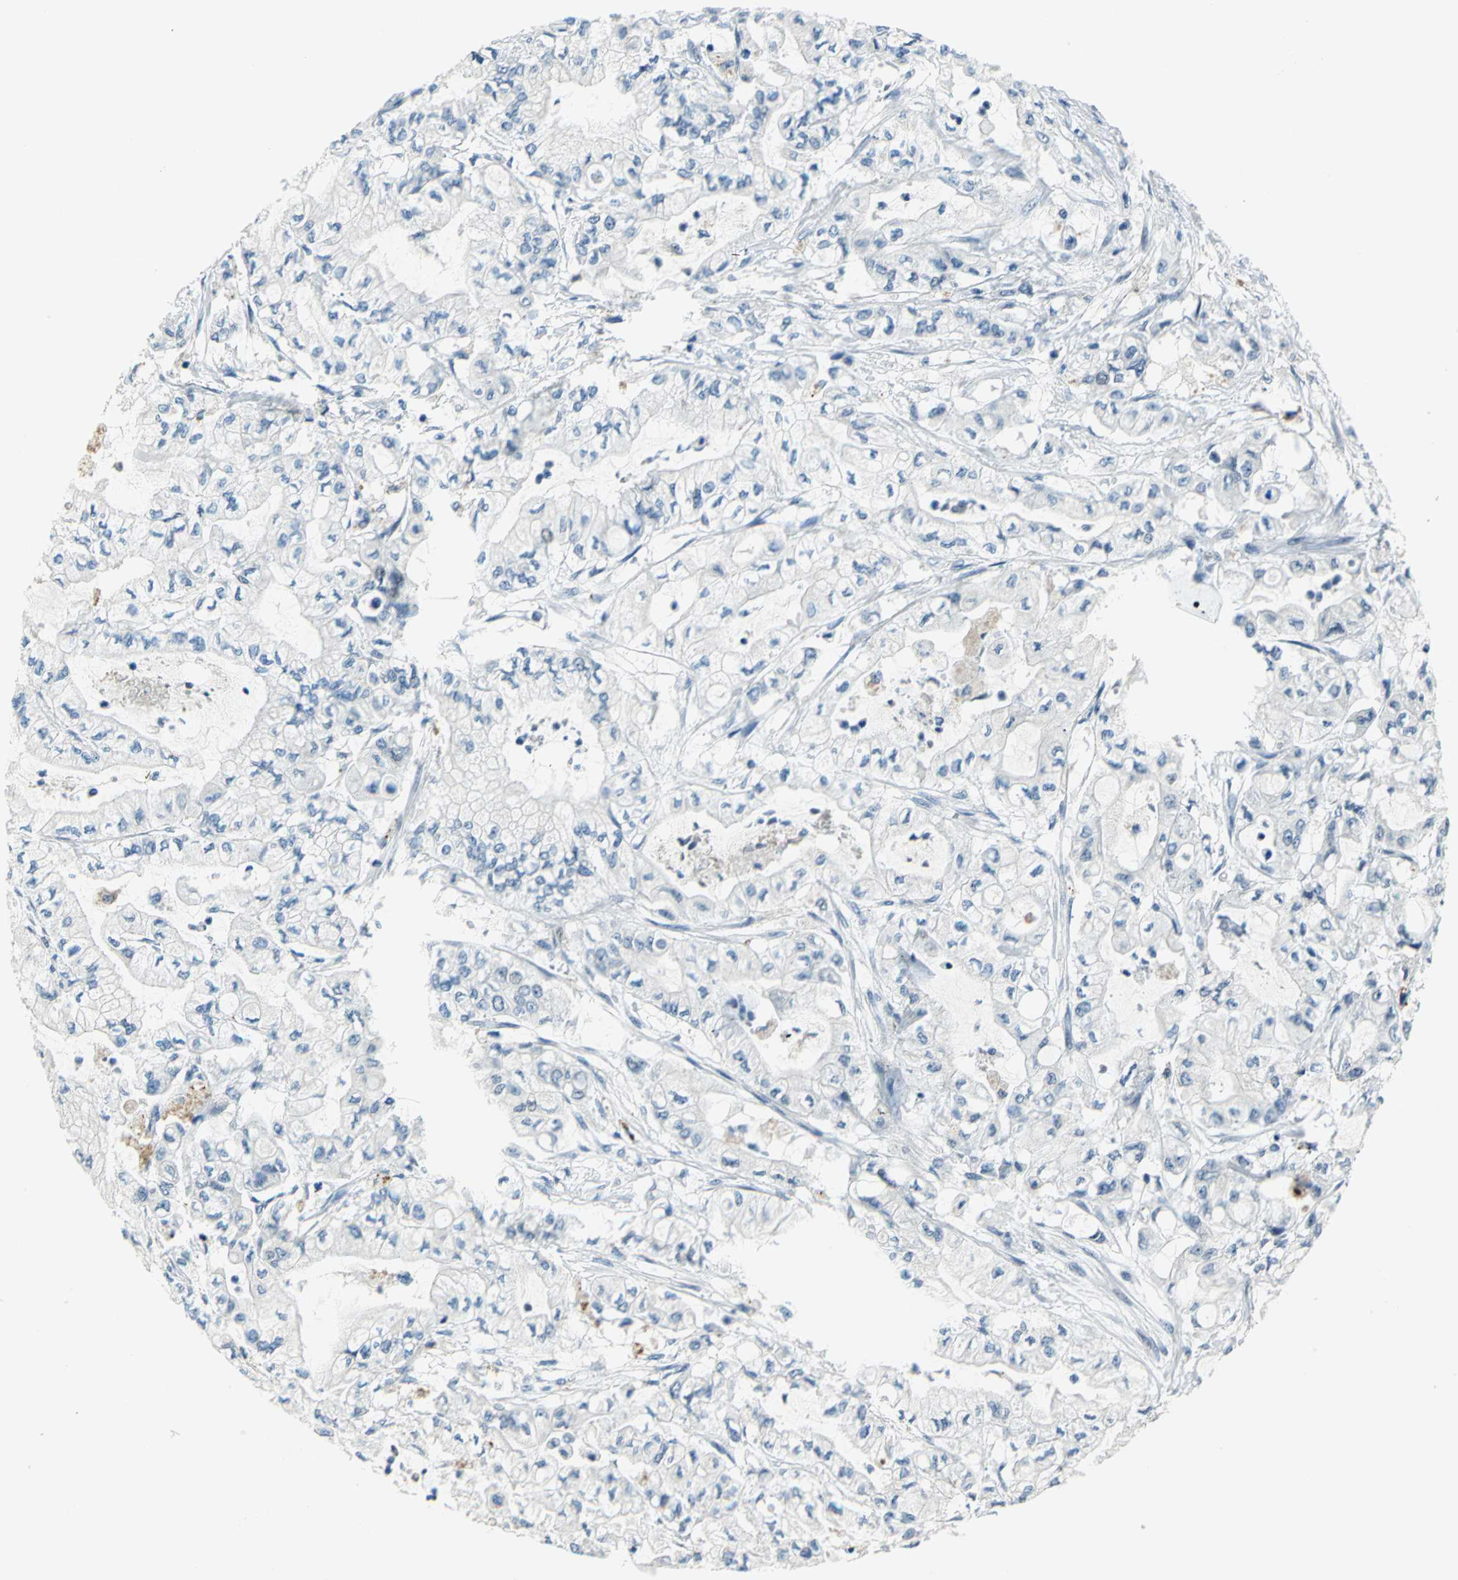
{"staining": {"intensity": "negative", "quantity": "none", "location": "none"}, "tissue": "pancreatic cancer", "cell_type": "Tumor cells", "image_type": "cancer", "snomed": [{"axis": "morphology", "description": "Adenocarcinoma, NOS"}, {"axis": "topography", "description": "Pancreas"}], "caption": "The photomicrograph reveals no significant positivity in tumor cells of pancreatic cancer.", "gene": "RAD17", "patient": {"sex": "male", "age": 79}}